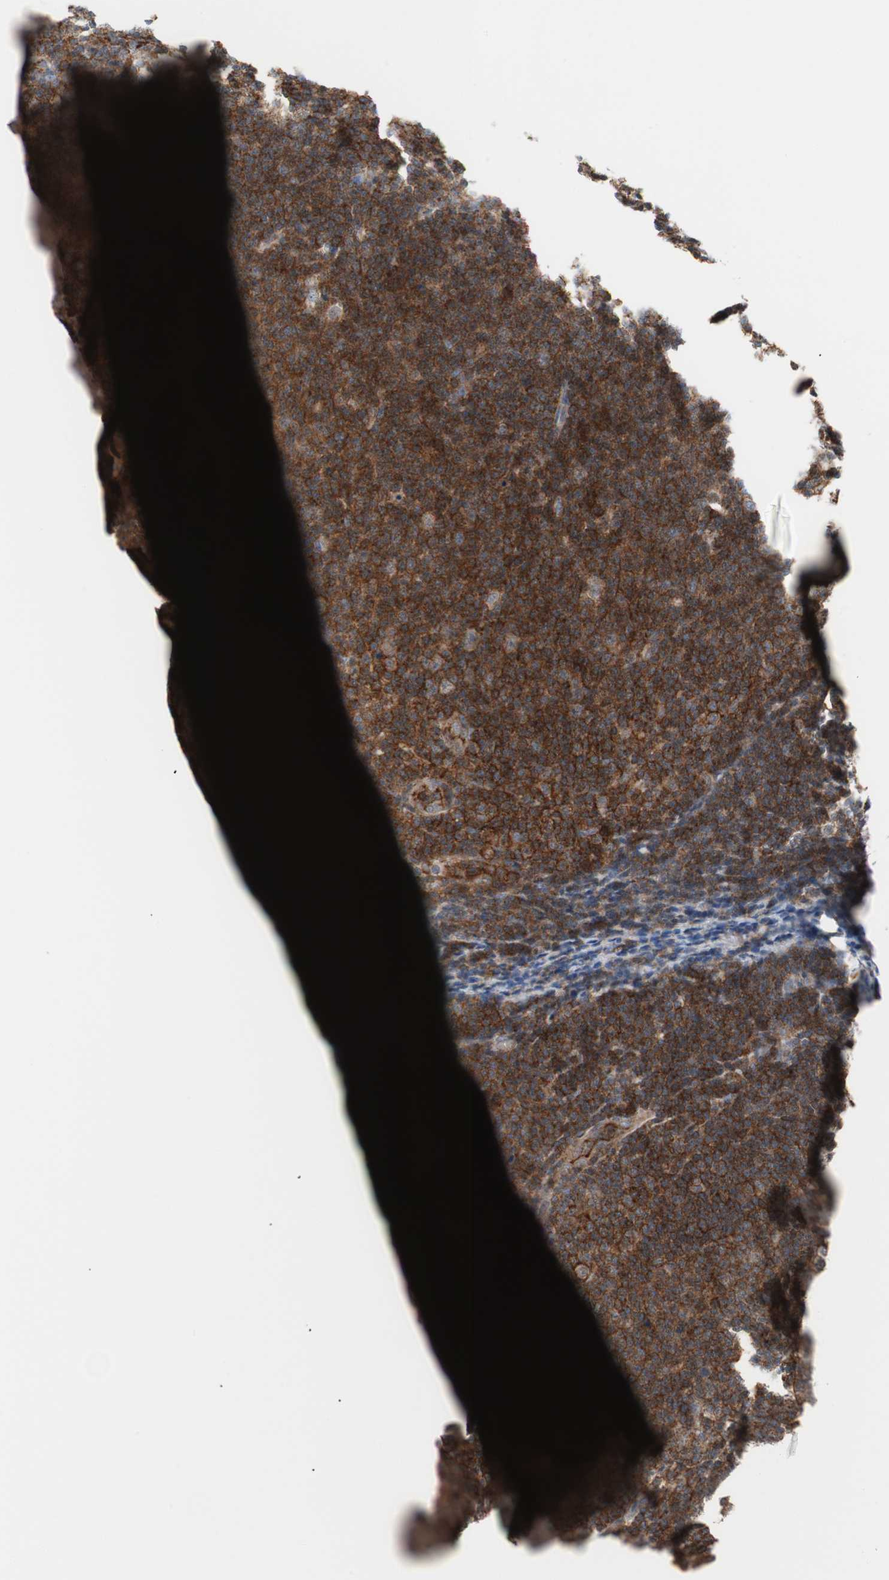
{"staining": {"intensity": "strong", "quantity": ">75%", "location": "cytoplasmic/membranous"}, "tissue": "lymphoma", "cell_type": "Tumor cells", "image_type": "cancer", "snomed": [{"axis": "morphology", "description": "Malignant lymphoma, non-Hodgkin's type, Low grade"}, {"axis": "topography", "description": "Lymph node"}], "caption": "High-power microscopy captured an immunohistochemistry micrograph of low-grade malignant lymphoma, non-Hodgkin's type, revealing strong cytoplasmic/membranous expression in approximately >75% of tumor cells. (DAB (3,3'-diaminobenzidine) IHC with brightfield microscopy, high magnification).", "gene": "PPP1CA", "patient": {"sex": "male", "age": 83}}